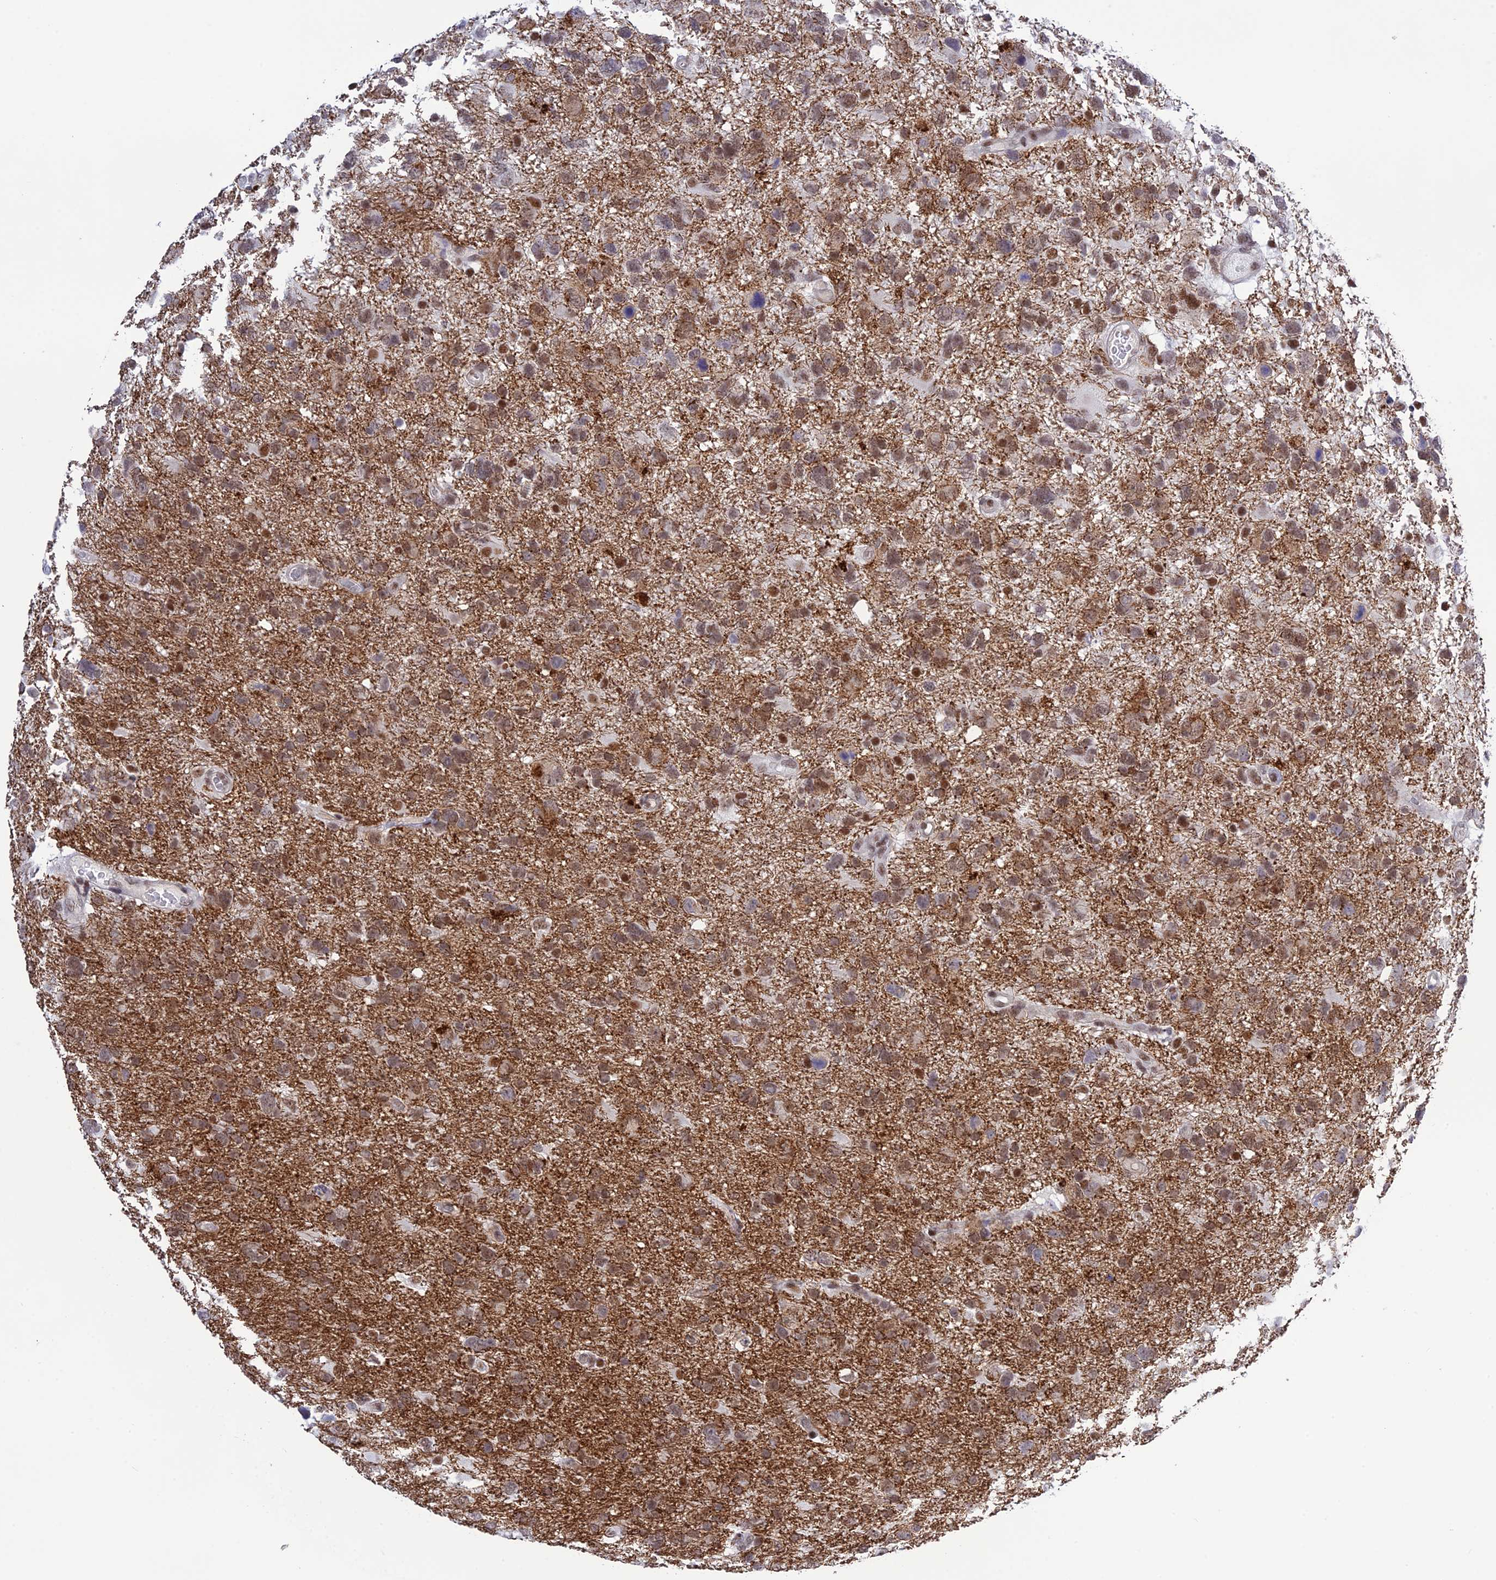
{"staining": {"intensity": "moderate", "quantity": ">75%", "location": "nuclear"}, "tissue": "glioma", "cell_type": "Tumor cells", "image_type": "cancer", "snomed": [{"axis": "morphology", "description": "Glioma, malignant, High grade"}, {"axis": "topography", "description": "Brain"}], "caption": "Immunohistochemistry (IHC) (DAB) staining of malignant high-grade glioma exhibits moderate nuclear protein staining in about >75% of tumor cells. (Brightfield microscopy of DAB IHC at high magnification).", "gene": "TCEA1", "patient": {"sex": "male", "age": 61}}